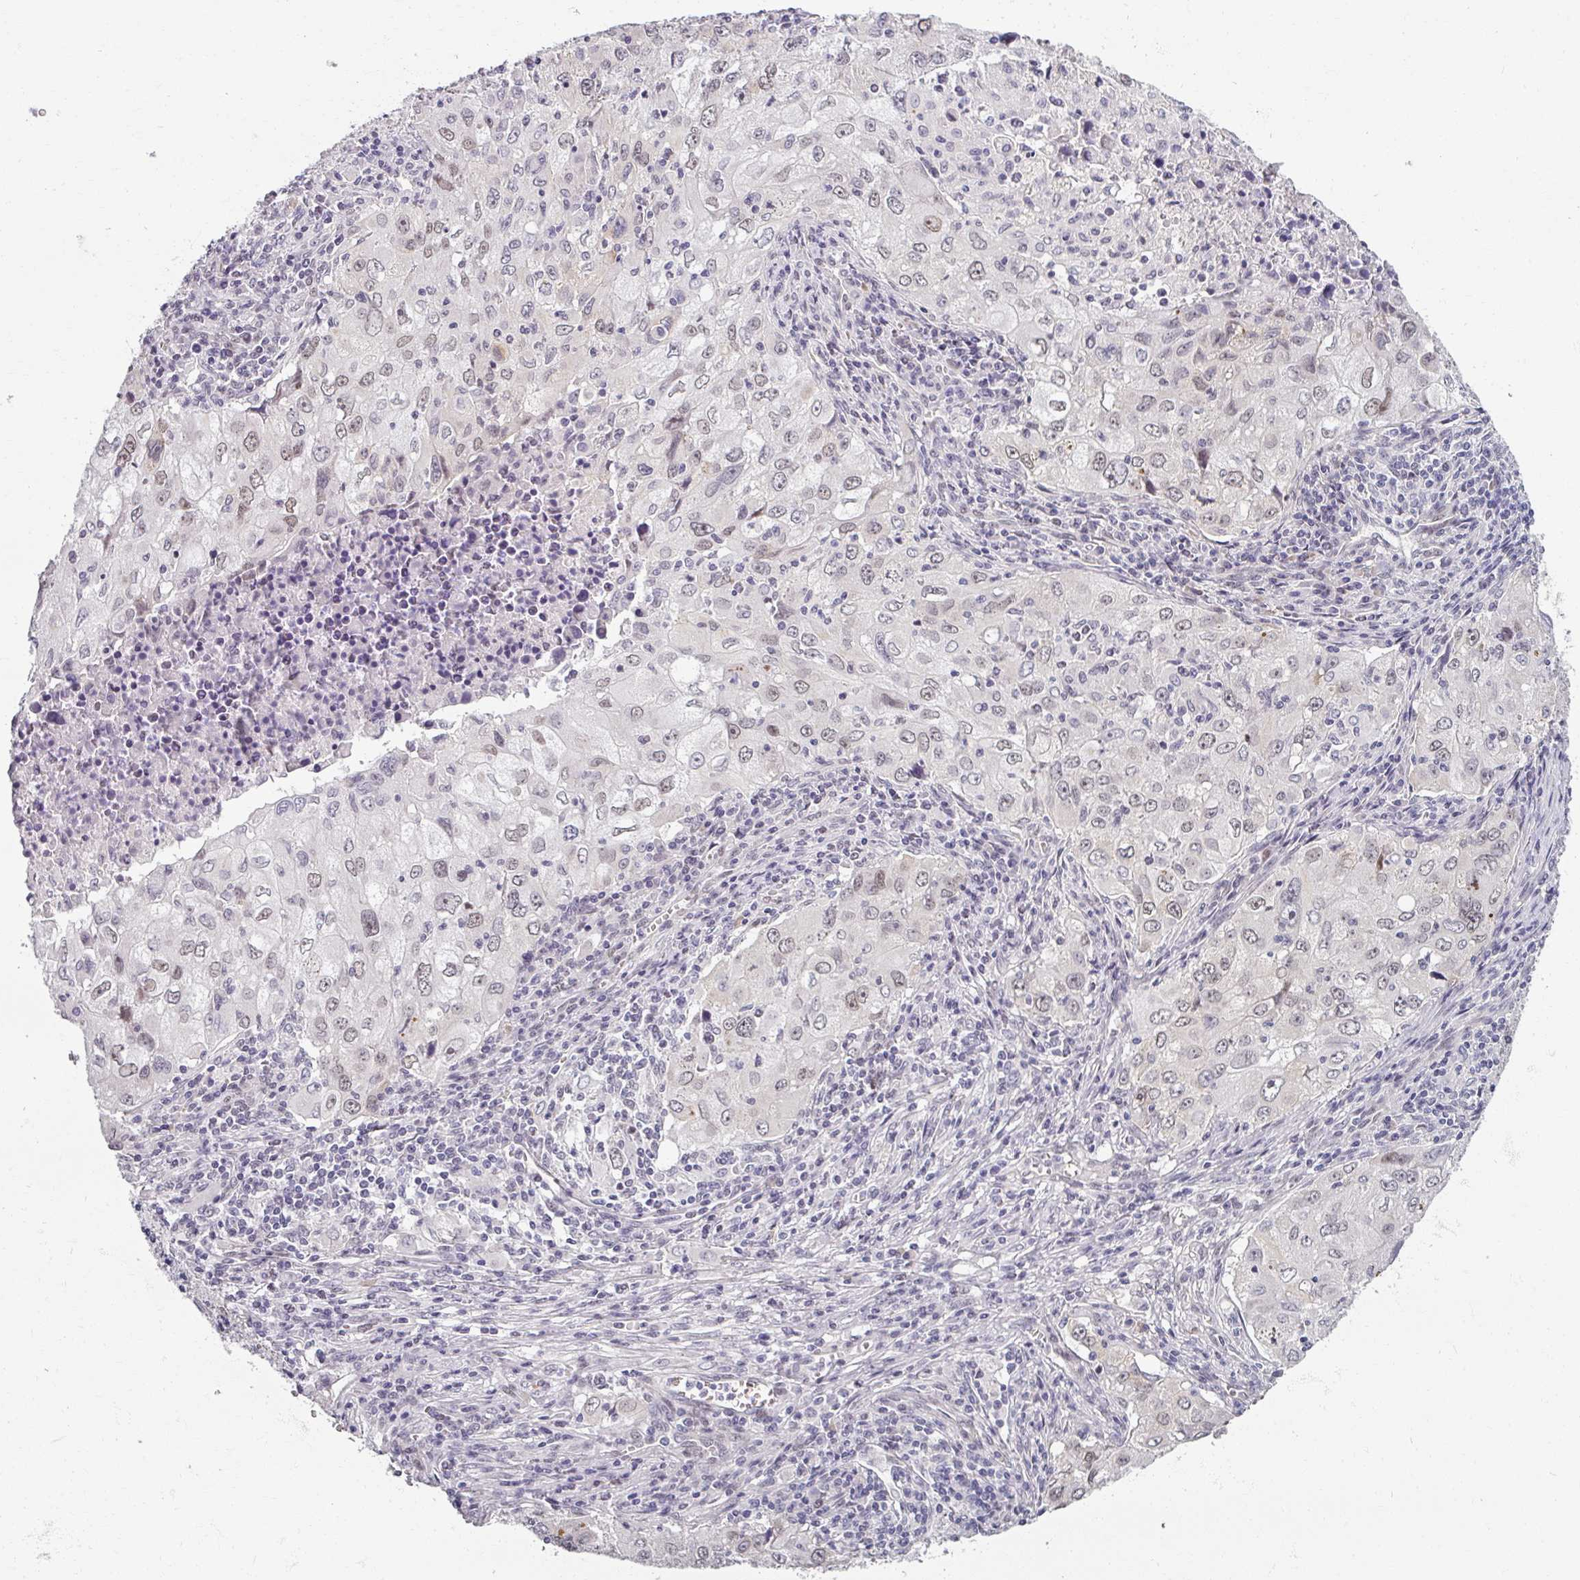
{"staining": {"intensity": "weak", "quantity": "25%-75%", "location": "nuclear"}, "tissue": "lung cancer", "cell_type": "Tumor cells", "image_type": "cancer", "snomed": [{"axis": "morphology", "description": "Adenocarcinoma, NOS"}, {"axis": "morphology", "description": "Adenocarcinoma, metastatic, NOS"}, {"axis": "topography", "description": "Lymph node"}, {"axis": "topography", "description": "Lung"}], "caption": "There is low levels of weak nuclear positivity in tumor cells of lung cancer (metastatic adenocarcinoma), as demonstrated by immunohistochemical staining (brown color).", "gene": "RIPOR3", "patient": {"sex": "female", "age": 42}}